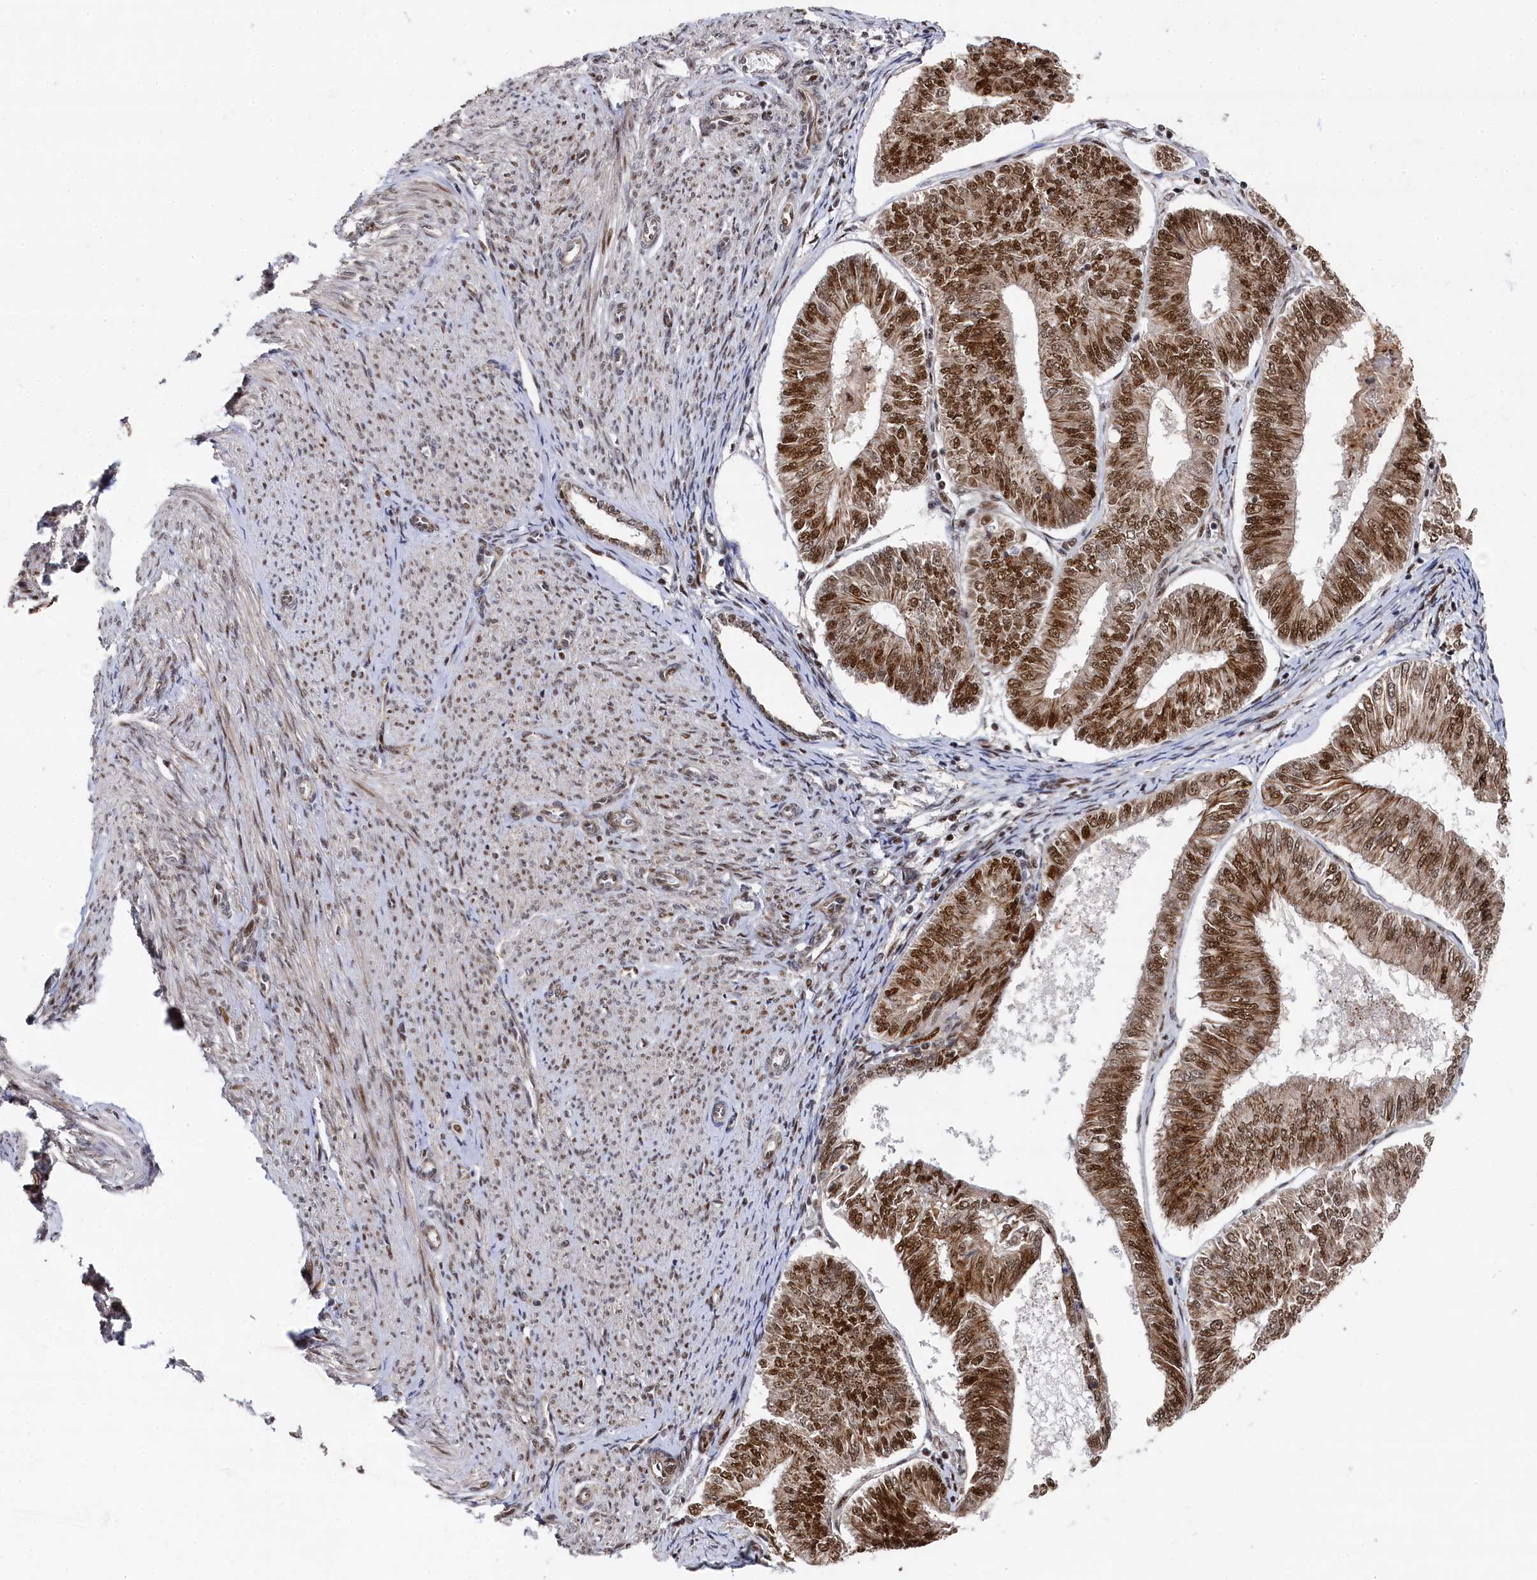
{"staining": {"intensity": "moderate", "quantity": ">75%", "location": "nuclear"}, "tissue": "endometrial cancer", "cell_type": "Tumor cells", "image_type": "cancer", "snomed": [{"axis": "morphology", "description": "Adenocarcinoma, NOS"}, {"axis": "topography", "description": "Endometrium"}], "caption": "Human endometrial adenocarcinoma stained for a protein (brown) shows moderate nuclear positive positivity in about >75% of tumor cells.", "gene": "BUB3", "patient": {"sex": "female", "age": 58}}